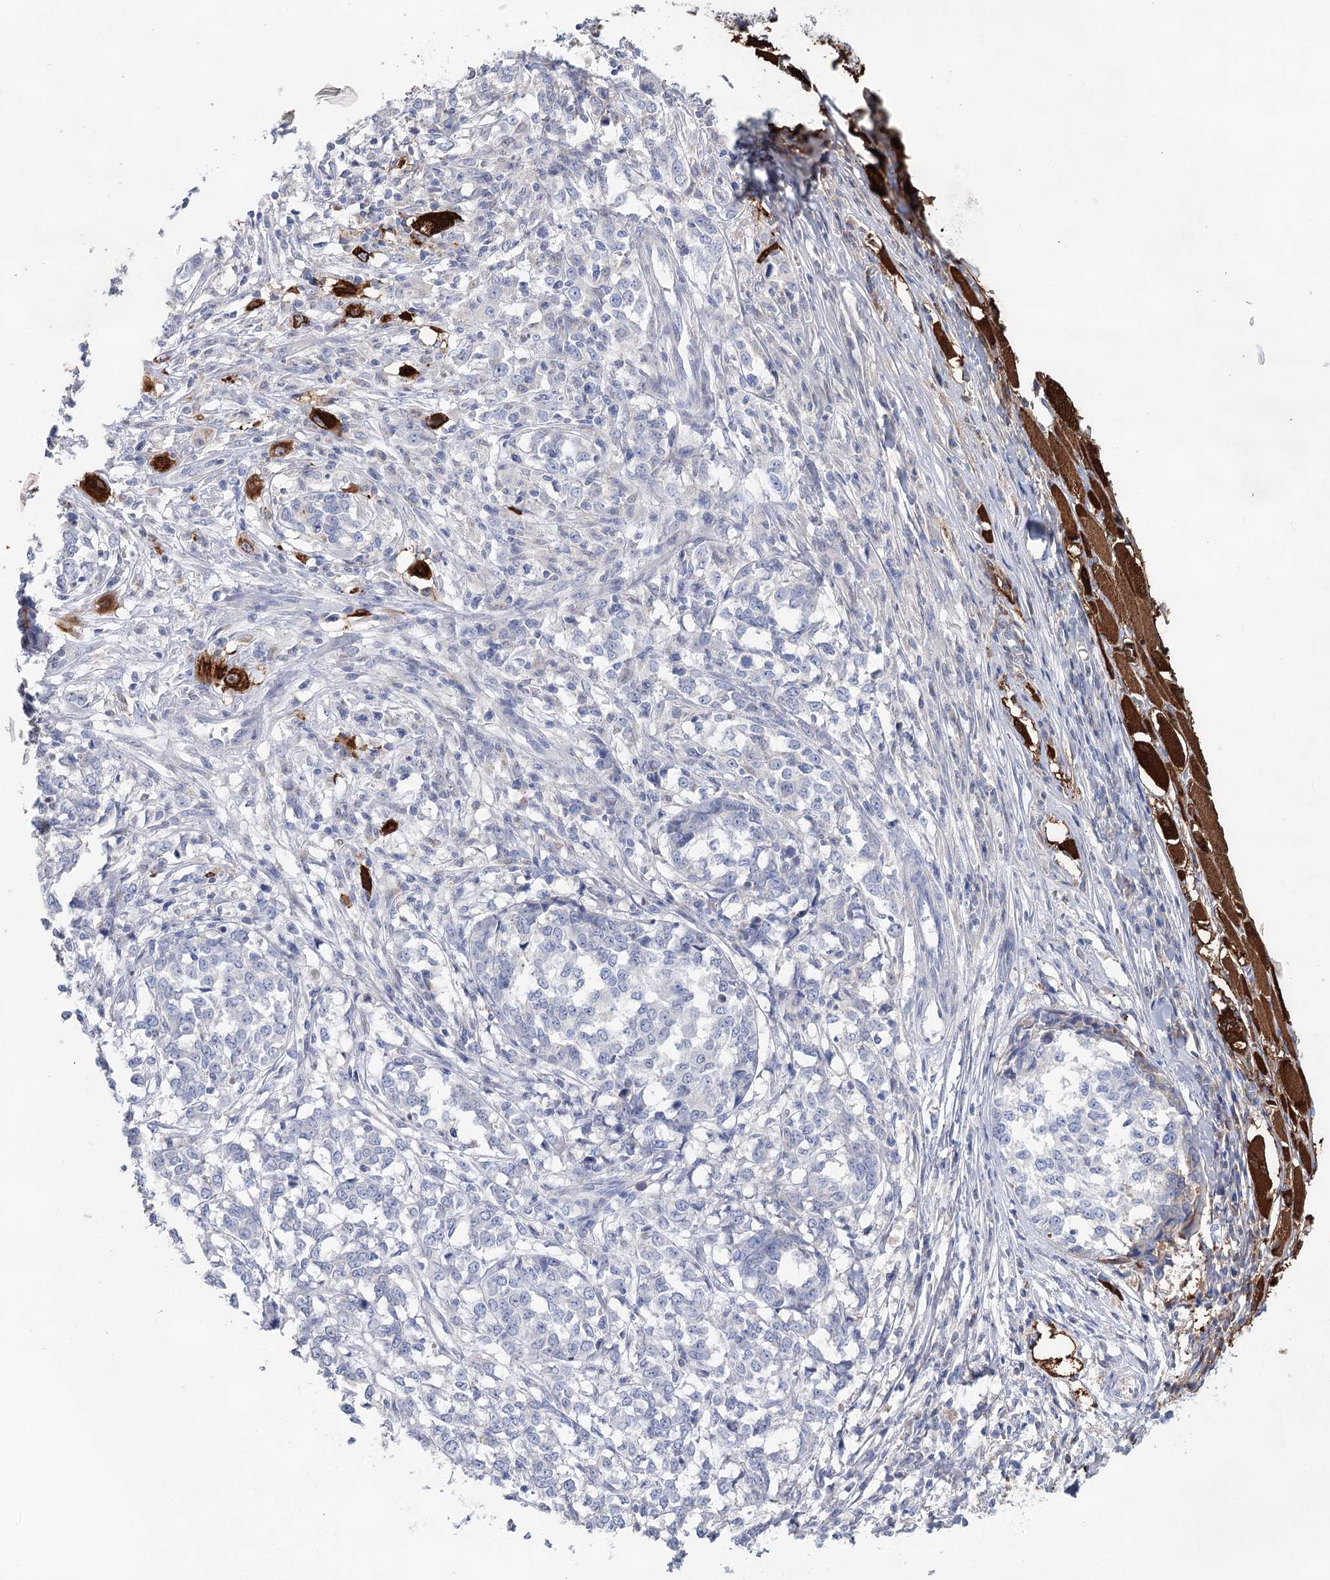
{"staining": {"intensity": "negative", "quantity": "none", "location": "none"}, "tissue": "melanoma", "cell_type": "Tumor cells", "image_type": "cancer", "snomed": [{"axis": "morphology", "description": "Malignant melanoma, NOS"}, {"axis": "topography", "description": "Skin"}], "caption": "Immunohistochemical staining of human melanoma reveals no significant positivity in tumor cells. (Brightfield microscopy of DAB (3,3'-diaminobenzidine) immunohistochemistry at high magnification).", "gene": "MYL6B", "patient": {"sex": "female", "age": 72}}